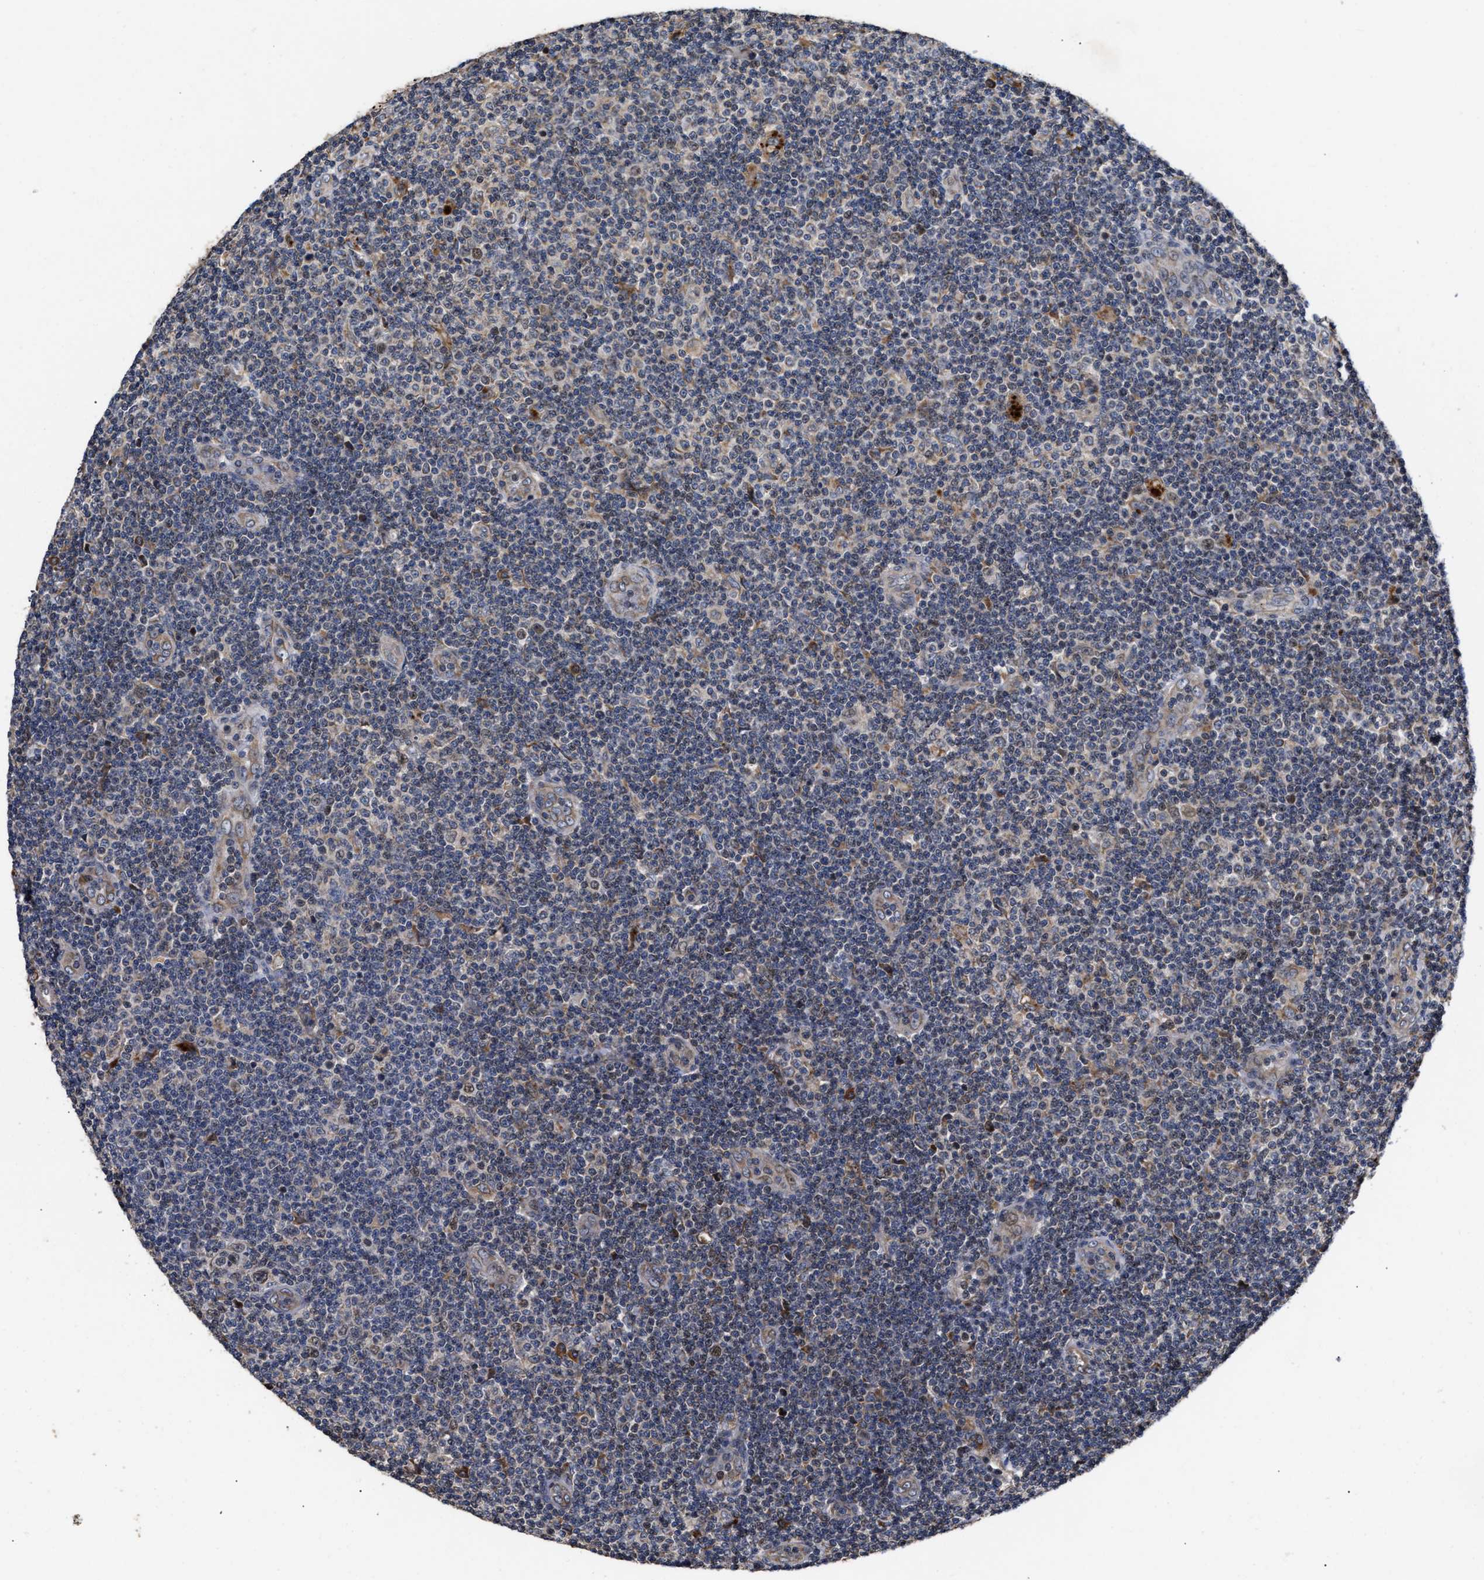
{"staining": {"intensity": "moderate", "quantity": "<25%", "location": "cytoplasmic/membranous"}, "tissue": "lymphoma", "cell_type": "Tumor cells", "image_type": "cancer", "snomed": [{"axis": "morphology", "description": "Malignant lymphoma, non-Hodgkin's type, Low grade"}, {"axis": "topography", "description": "Lymph node"}], "caption": "Immunohistochemistry (IHC) (DAB) staining of human lymphoma displays moderate cytoplasmic/membranous protein staining in about <25% of tumor cells.", "gene": "GOSR1", "patient": {"sex": "male", "age": 83}}